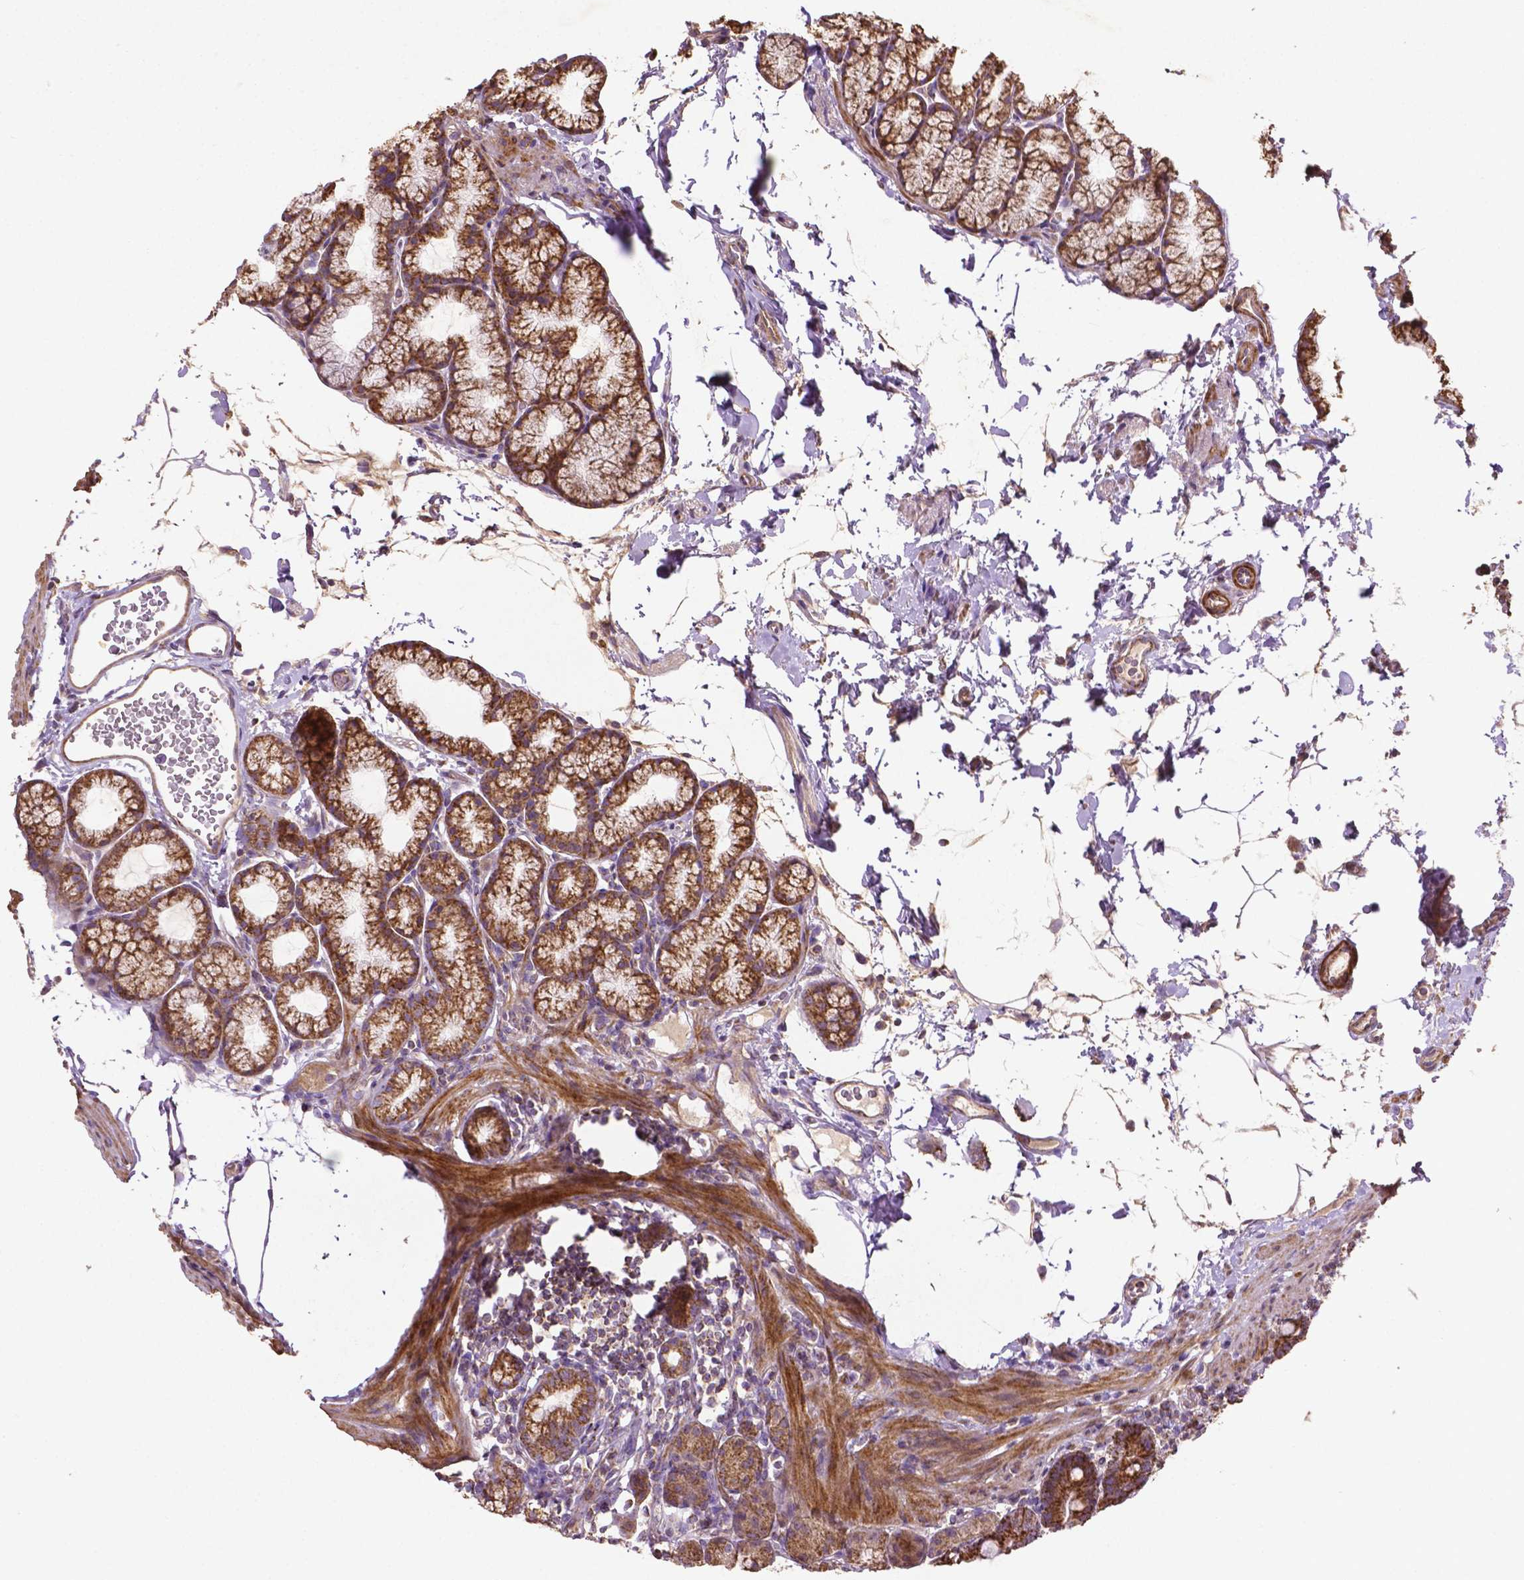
{"staining": {"intensity": "strong", "quantity": ">75%", "location": "cytoplasmic/membranous"}, "tissue": "duodenum", "cell_type": "Glandular cells", "image_type": "normal", "snomed": [{"axis": "morphology", "description": "Normal tissue, NOS"}, {"axis": "topography", "description": "Pancreas"}, {"axis": "topography", "description": "Duodenum"}], "caption": "Immunohistochemical staining of normal human duodenum displays >75% levels of strong cytoplasmic/membranous protein expression in approximately >75% of glandular cells. The protein of interest is stained brown, and the nuclei are stained in blue (DAB IHC with brightfield microscopy, high magnification).", "gene": "LRR1", "patient": {"sex": "male", "age": 59}}